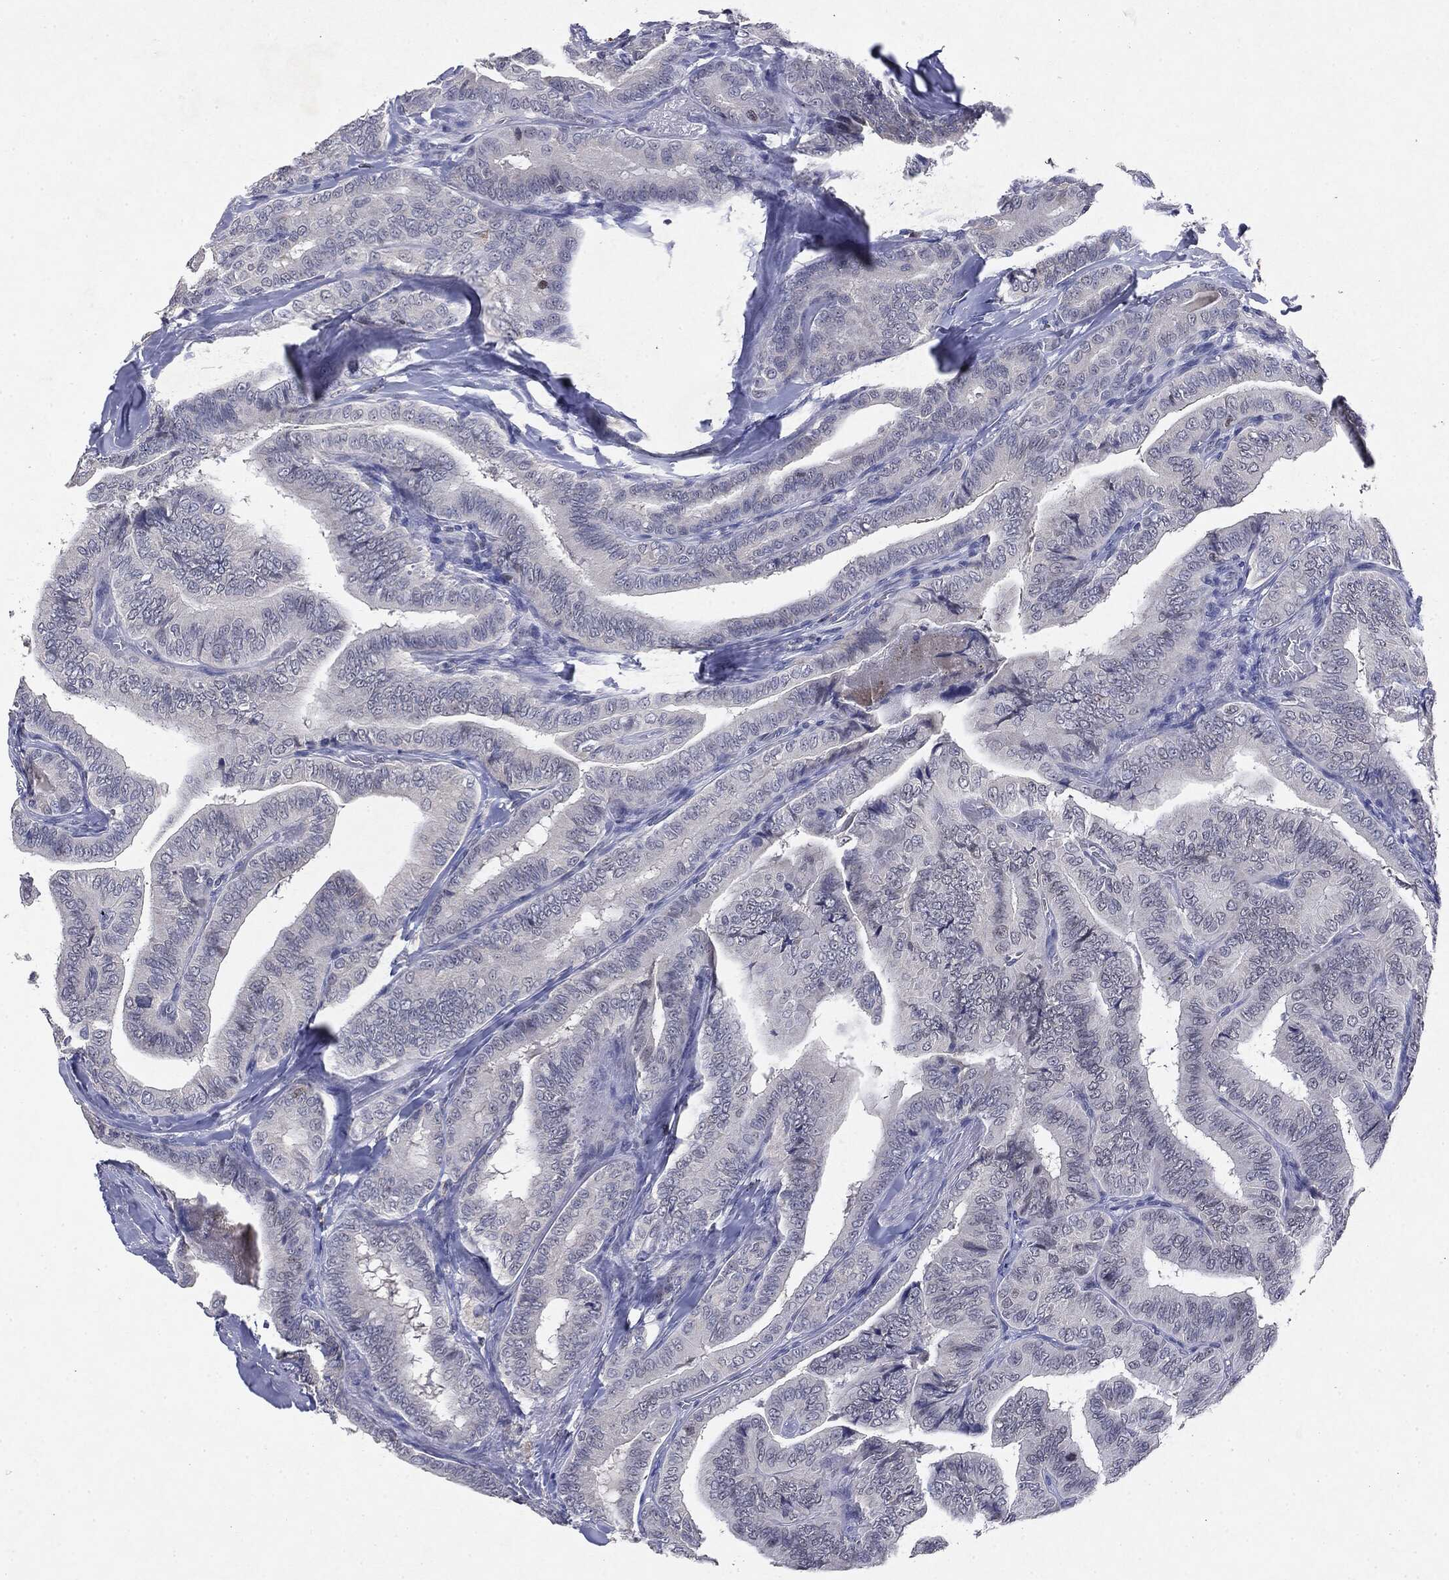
{"staining": {"intensity": "negative", "quantity": "none", "location": "none"}, "tissue": "thyroid cancer", "cell_type": "Tumor cells", "image_type": "cancer", "snomed": [{"axis": "morphology", "description": "Papillary adenocarcinoma, NOS"}, {"axis": "topography", "description": "Thyroid gland"}], "caption": "This is an immunohistochemistry (IHC) histopathology image of human thyroid papillary adenocarcinoma. There is no staining in tumor cells.", "gene": "KIF2C", "patient": {"sex": "male", "age": 61}}